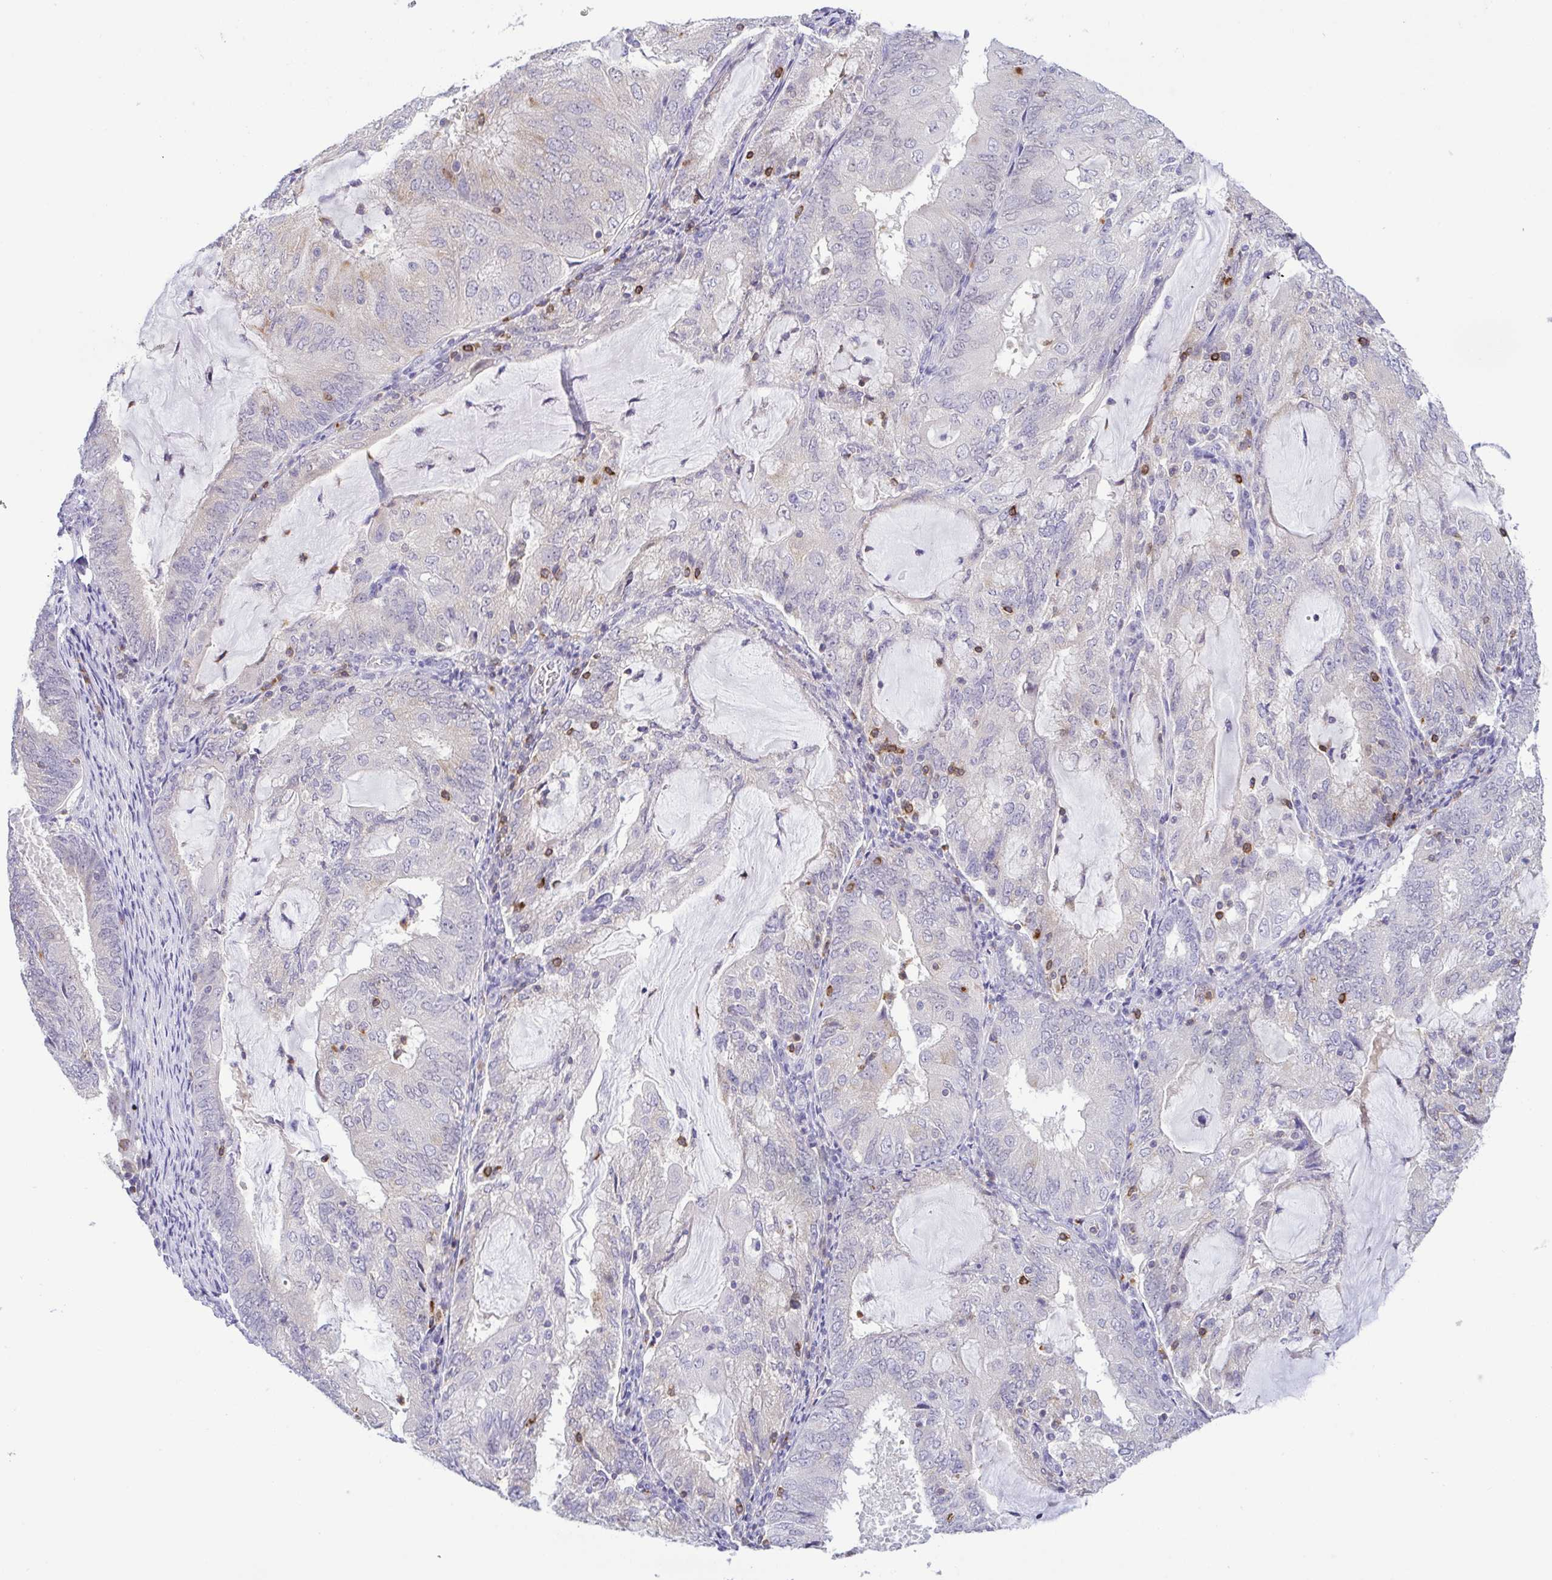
{"staining": {"intensity": "moderate", "quantity": "<25%", "location": "cytoplasmic/membranous"}, "tissue": "endometrial cancer", "cell_type": "Tumor cells", "image_type": "cancer", "snomed": [{"axis": "morphology", "description": "Adenocarcinoma, NOS"}, {"axis": "topography", "description": "Endometrium"}], "caption": "IHC (DAB (3,3'-diaminobenzidine)) staining of human endometrial cancer reveals moderate cytoplasmic/membranous protein expression in approximately <25% of tumor cells.", "gene": "PGLYRP1", "patient": {"sex": "female", "age": 81}}